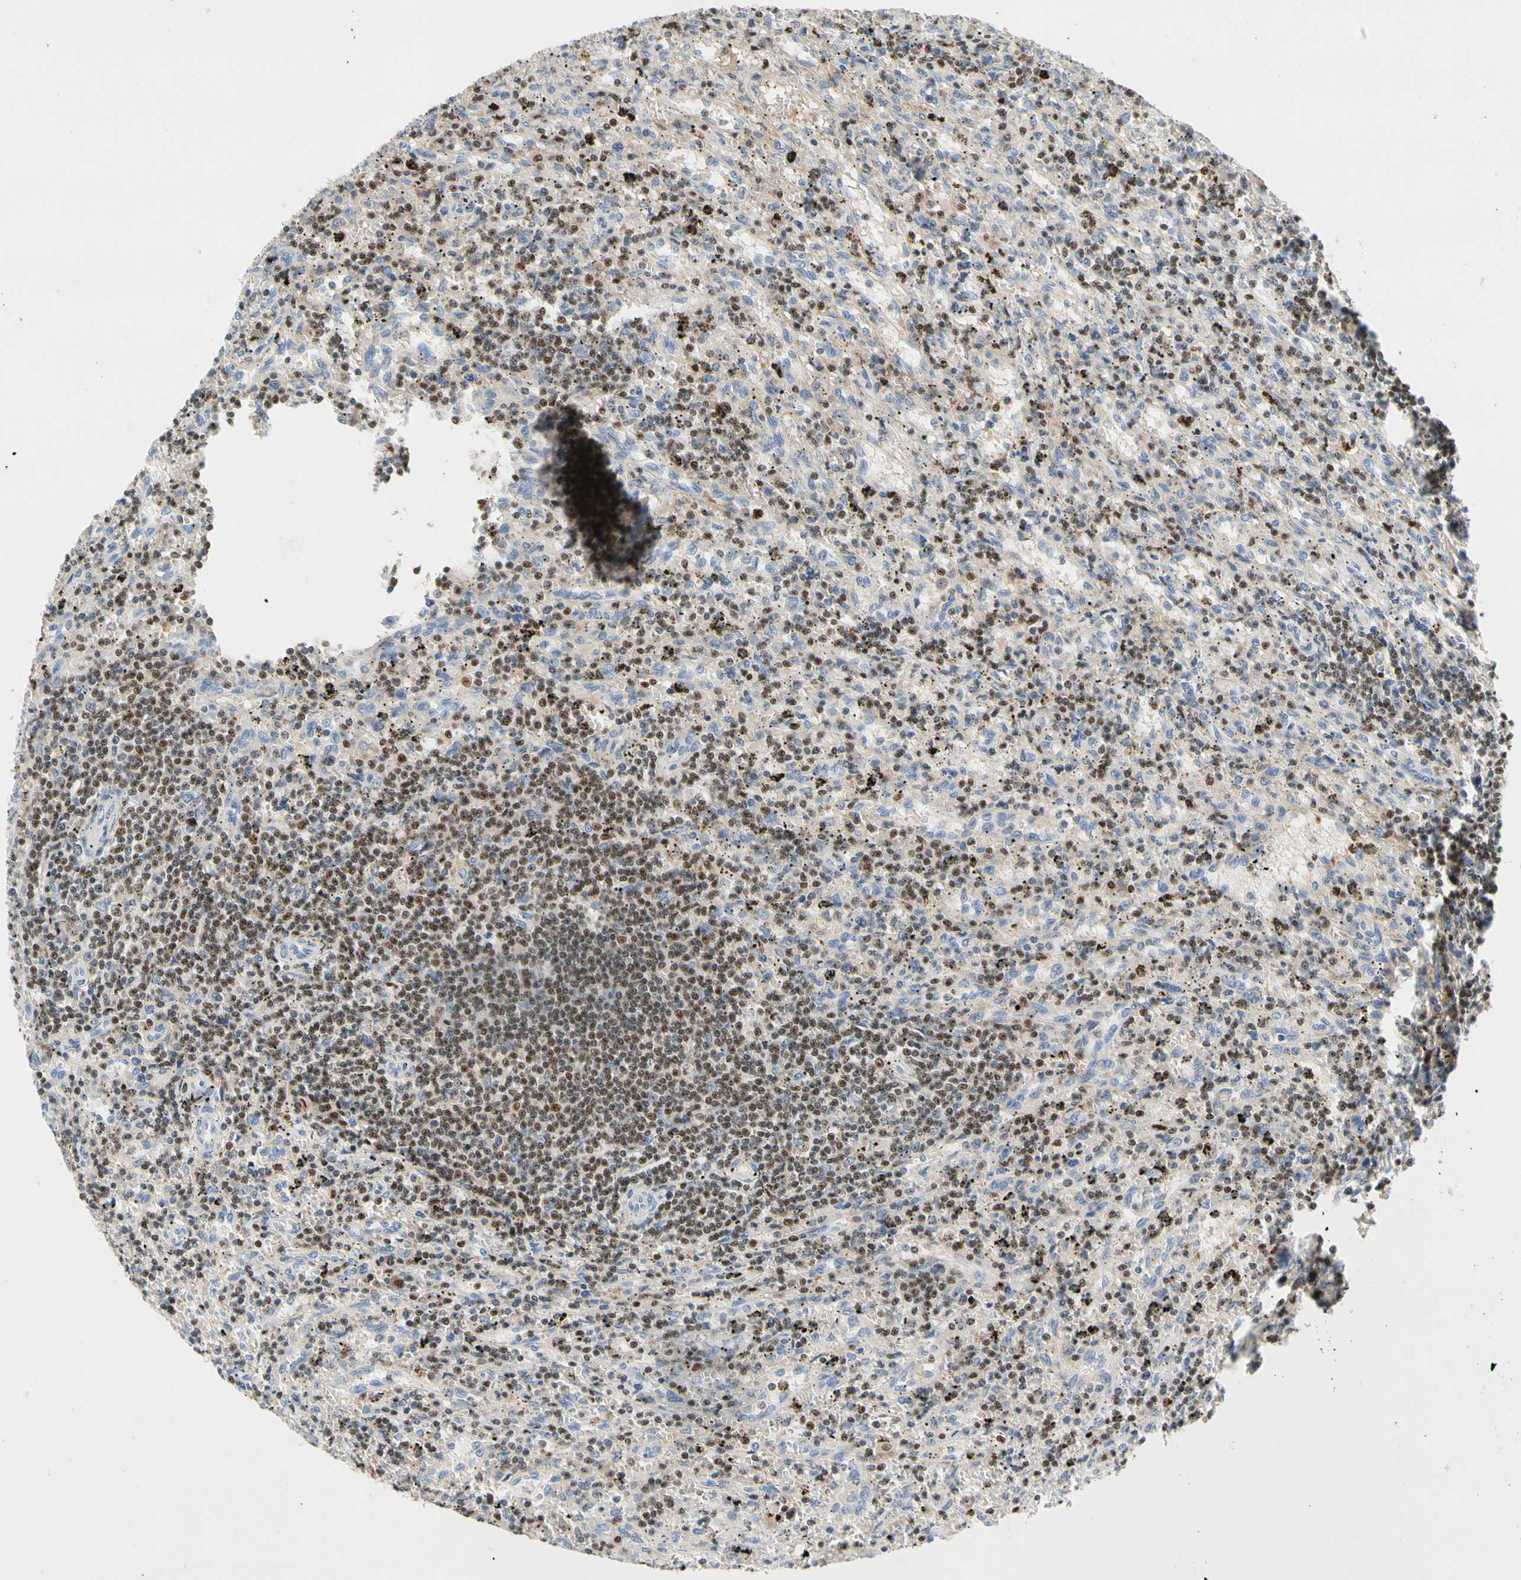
{"staining": {"intensity": "moderate", "quantity": "25%-75%", "location": "nuclear"}, "tissue": "lymphoma", "cell_type": "Tumor cells", "image_type": "cancer", "snomed": [{"axis": "morphology", "description": "Malignant lymphoma, non-Hodgkin's type, Low grade"}, {"axis": "topography", "description": "Spleen"}], "caption": "A medium amount of moderate nuclear positivity is seen in about 25%-75% of tumor cells in malignant lymphoma, non-Hodgkin's type (low-grade) tissue. The staining was performed using DAB (3,3'-diaminobenzidine) to visualize the protein expression in brown, while the nuclei were stained in blue with hematoxylin (Magnification: 20x).", "gene": "SP140", "patient": {"sex": "male", "age": 76}}